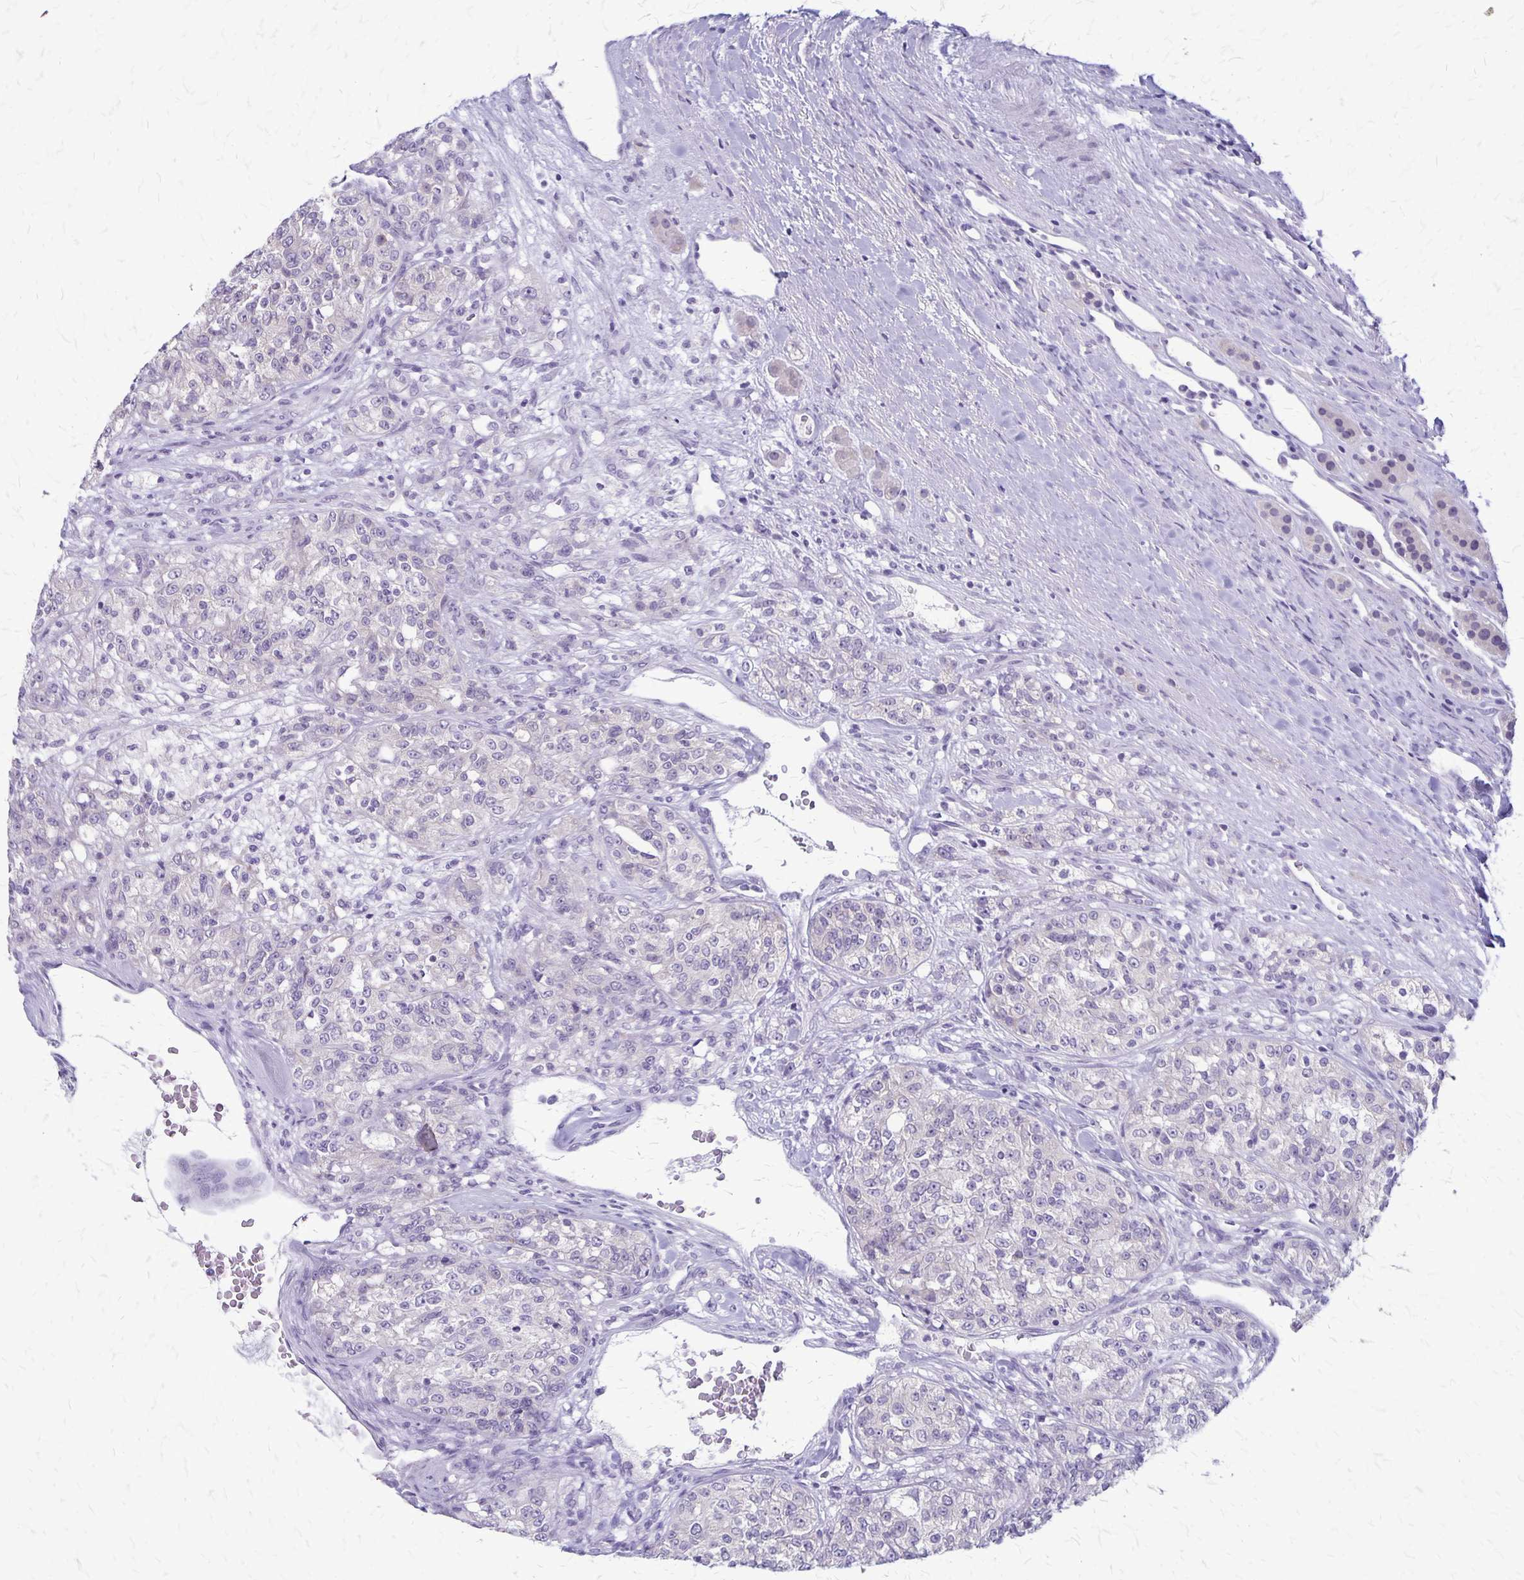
{"staining": {"intensity": "negative", "quantity": "none", "location": "none"}, "tissue": "renal cancer", "cell_type": "Tumor cells", "image_type": "cancer", "snomed": [{"axis": "morphology", "description": "Adenocarcinoma, NOS"}, {"axis": "topography", "description": "Kidney"}], "caption": "High power microscopy histopathology image of an IHC image of adenocarcinoma (renal), revealing no significant staining in tumor cells.", "gene": "PLXNB3", "patient": {"sex": "female", "age": 63}}